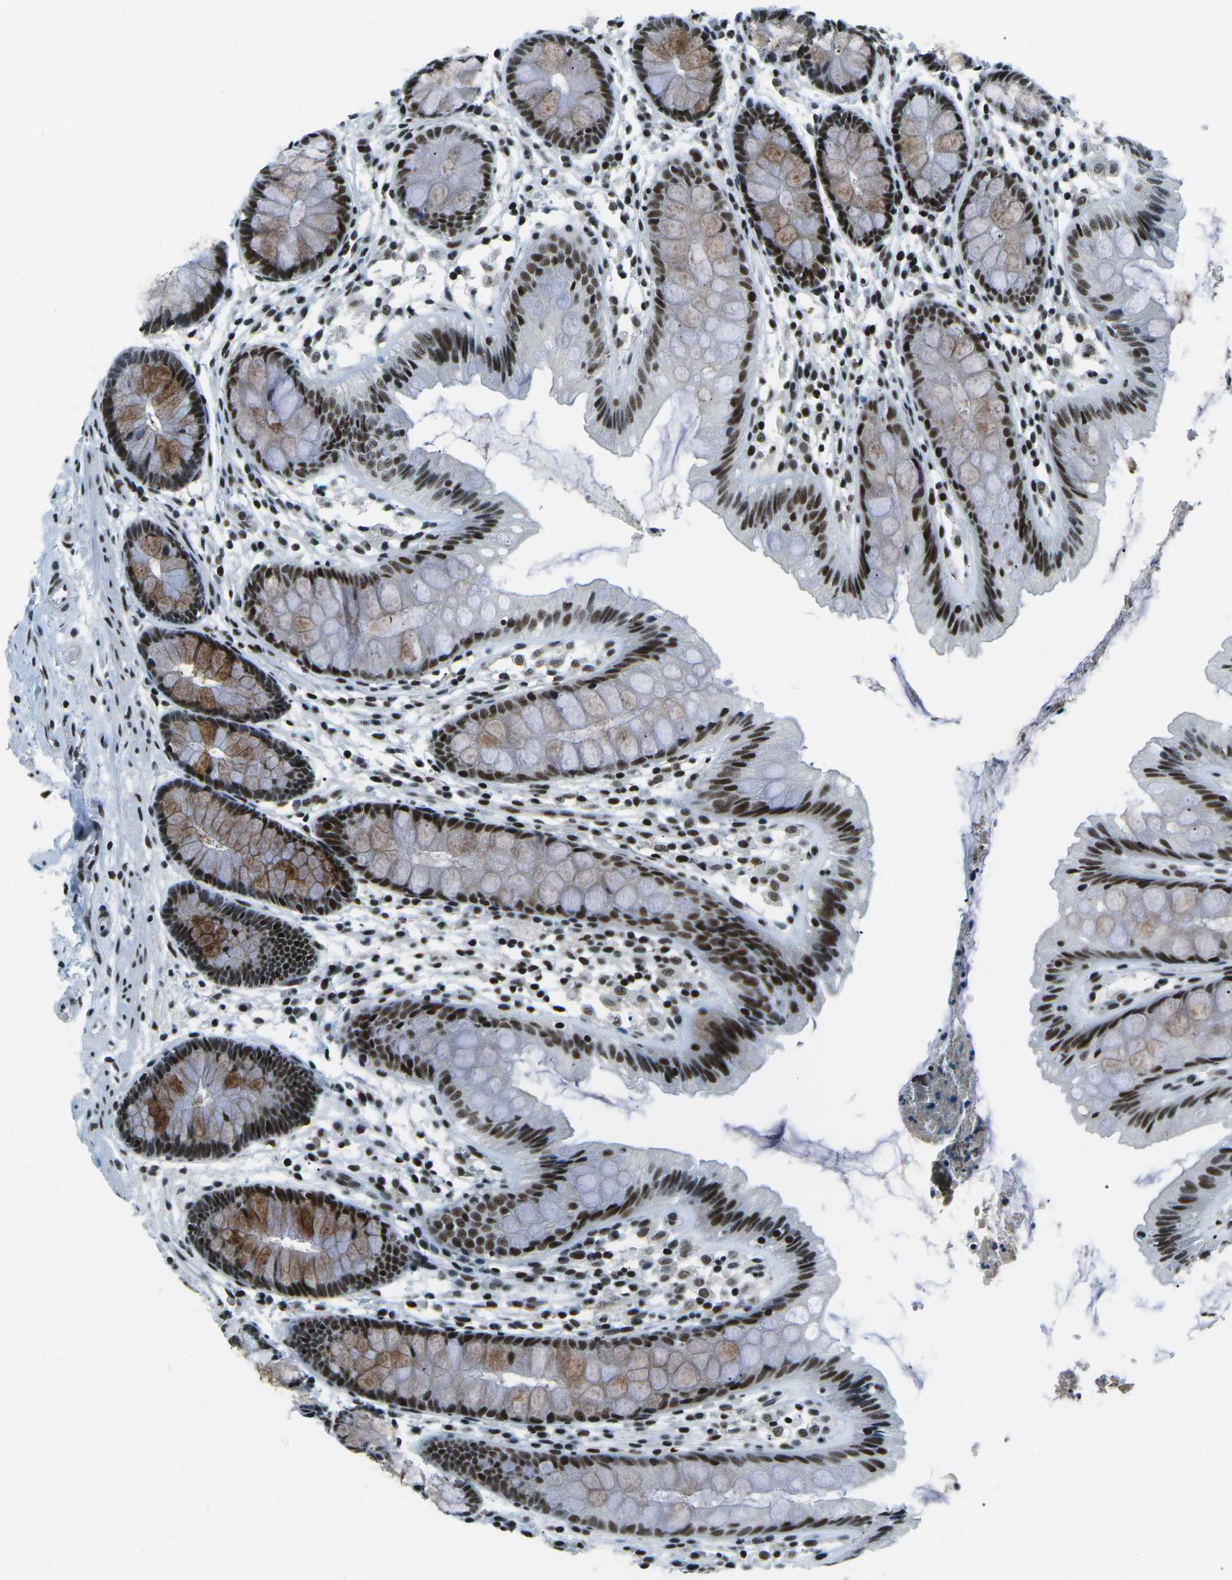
{"staining": {"intensity": "strong", "quantity": ">75%", "location": "nuclear"}, "tissue": "colon", "cell_type": "Endothelial cells", "image_type": "normal", "snomed": [{"axis": "morphology", "description": "Normal tissue, NOS"}, {"axis": "topography", "description": "Colon"}], "caption": "IHC (DAB (3,3'-diaminobenzidine)) staining of unremarkable colon demonstrates strong nuclear protein expression in about >75% of endothelial cells. The staining is performed using DAB brown chromogen to label protein expression. The nuclei are counter-stained blue using hematoxylin.", "gene": "RBL2", "patient": {"sex": "female", "age": 56}}